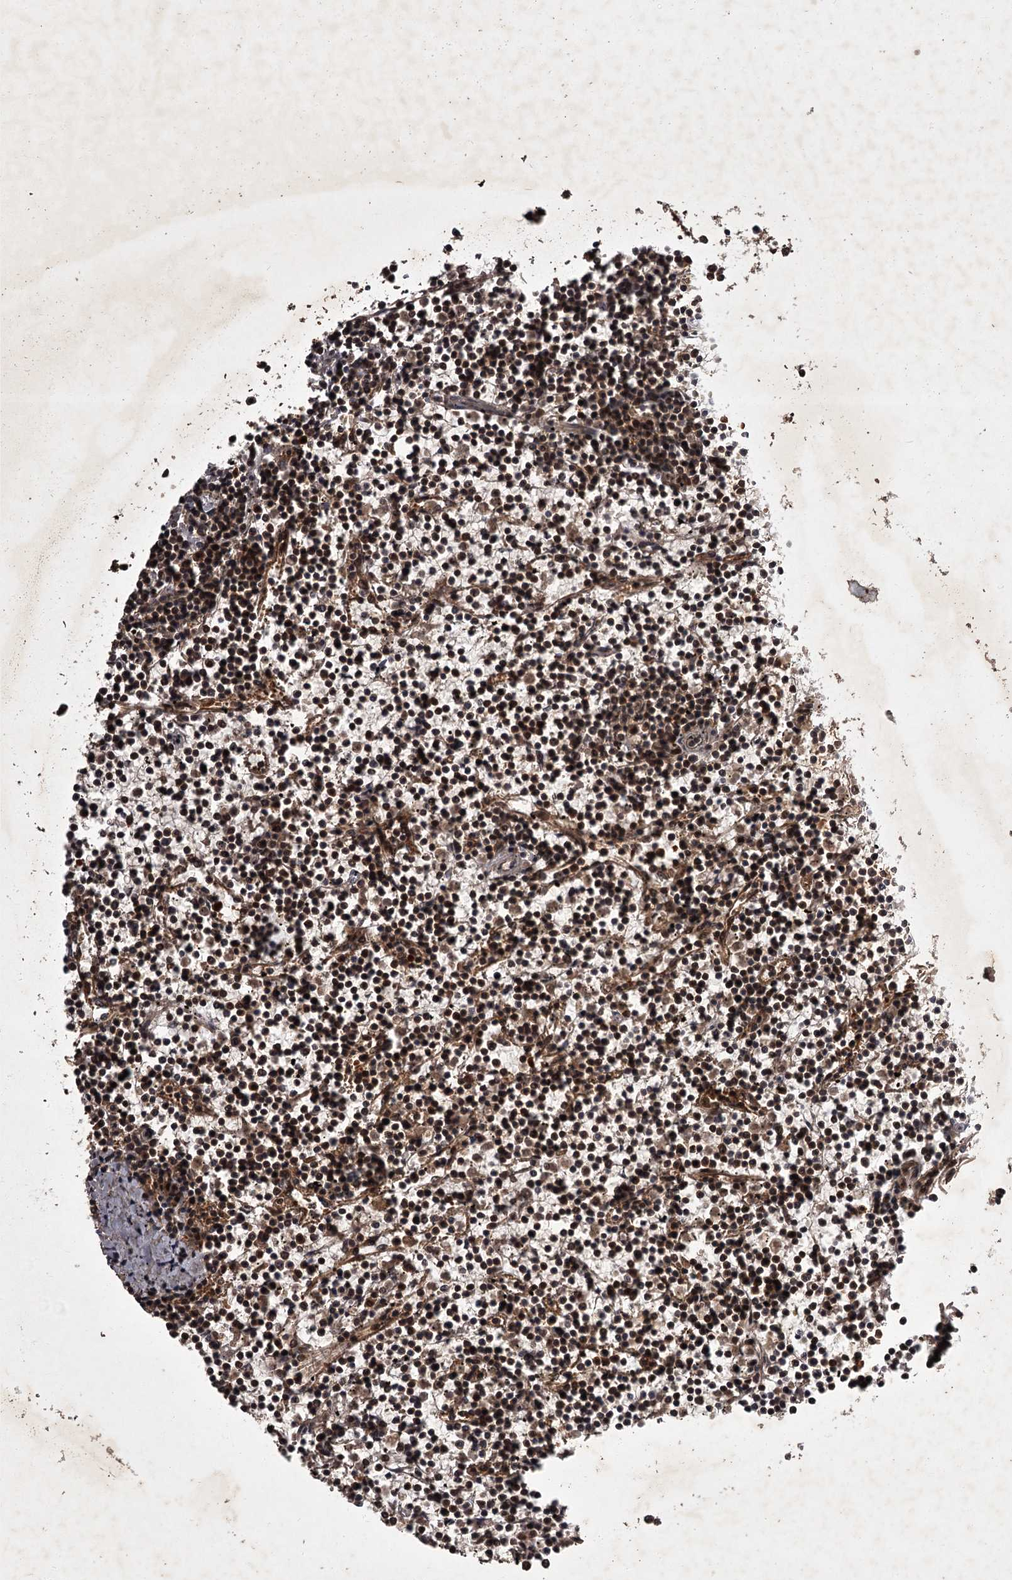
{"staining": {"intensity": "moderate", "quantity": "25%-75%", "location": "cytoplasmic/membranous"}, "tissue": "lymphoma", "cell_type": "Tumor cells", "image_type": "cancer", "snomed": [{"axis": "morphology", "description": "Malignant lymphoma, non-Hodgkin's type, Low grade"}, {"axis": "topography", "description": "Spleen"}], "caption": "Human lymphoma stained with a protein marker reveals moderate staining in tumor cells.", "gene": "TBC1D23", "patient": {"sex": "female", "age": 19}}